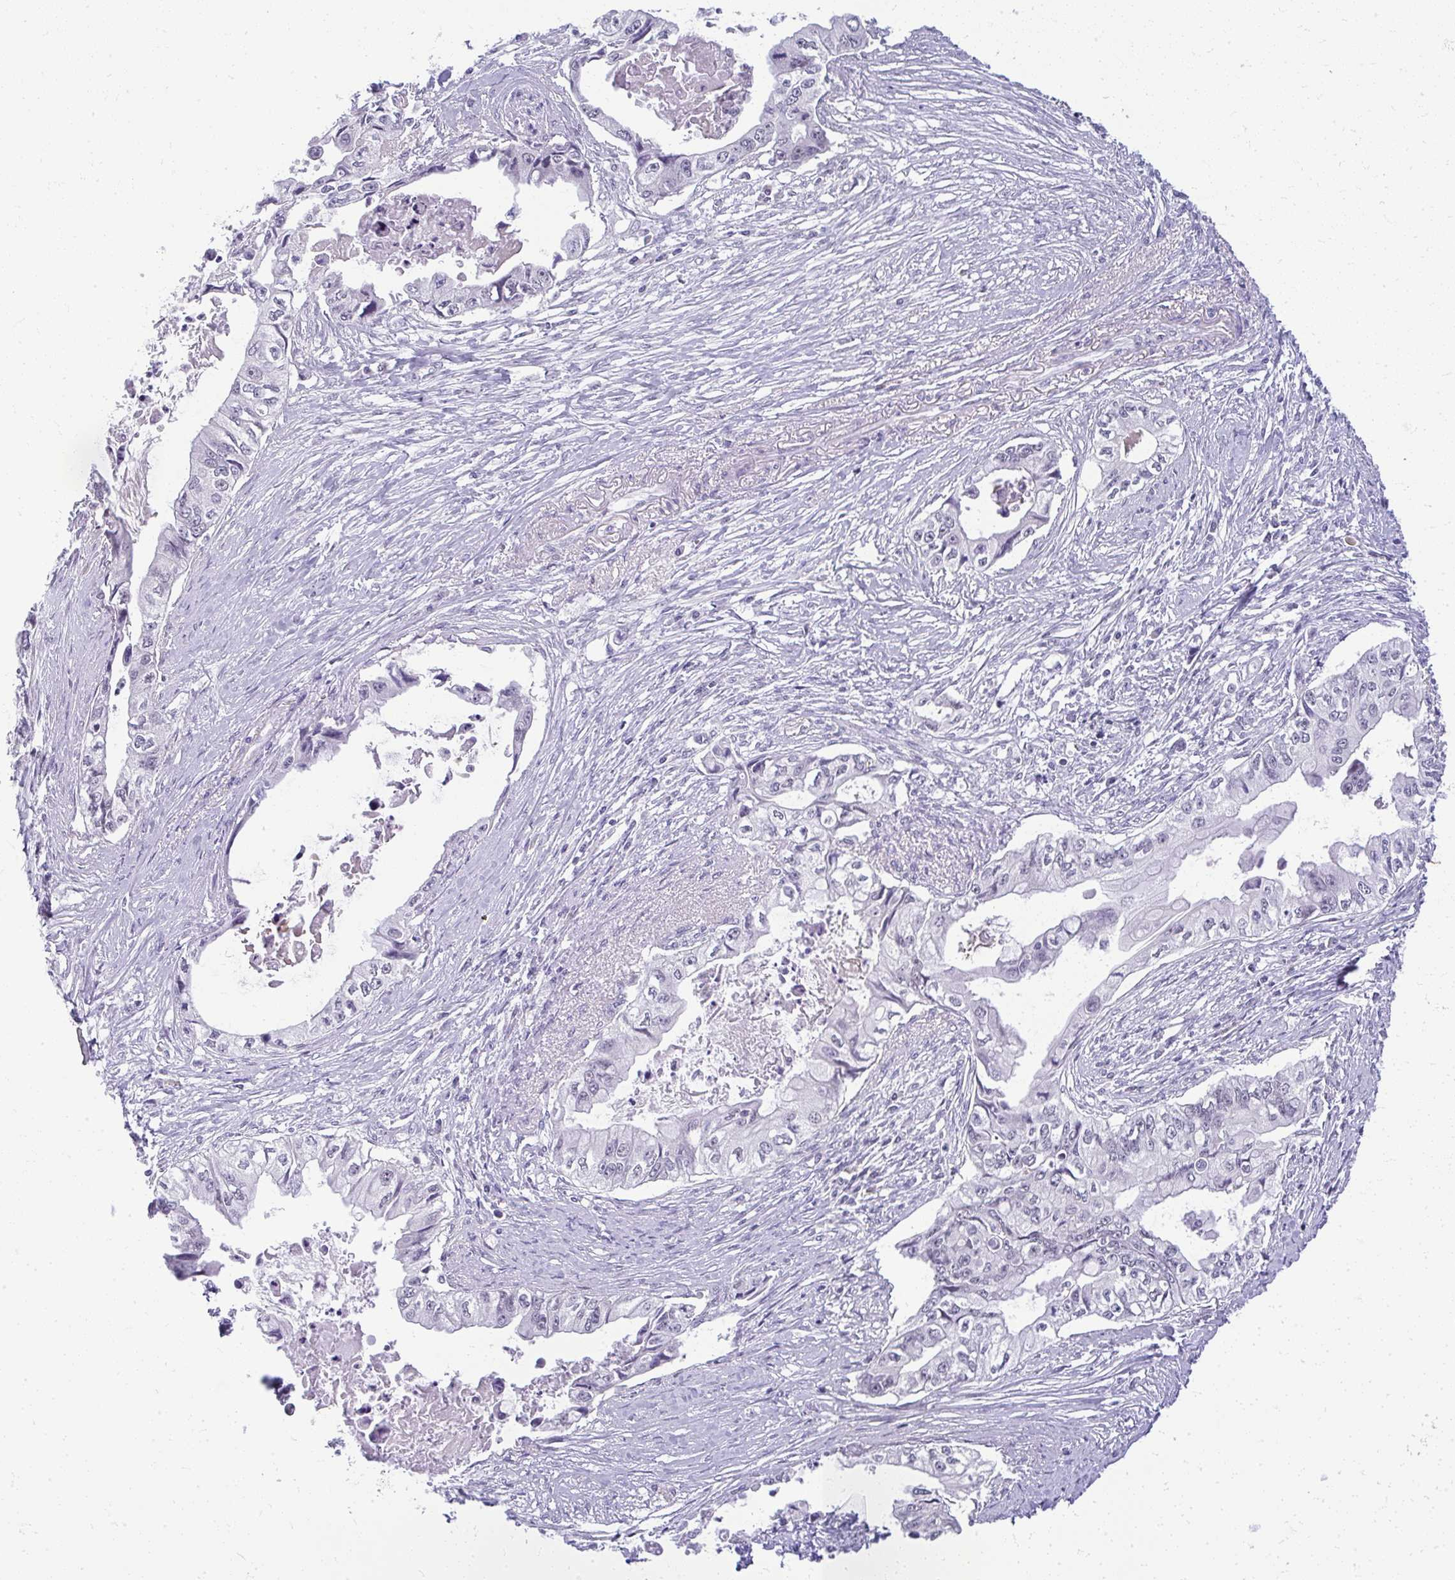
{"staining": {"intensity": "negative", "quantity": "none", "location": "none"}, "tissue": "pancreatic cancer", "cell_type": "Tumor cells", "image_type": "cancer", "snomed": [{"axis": "morphology", "description": "Adenocarcinoma, NOS"}, {"axis": "topography", "description": "Pancreas"}], "caption": "A high-resolution micrograph shows IHC staining of adenocarcinoma (pancreatic), which displays no significant expression in tumor cells.", "gene": "TEX33", "patient": {"sex": "male", "age": 66}}